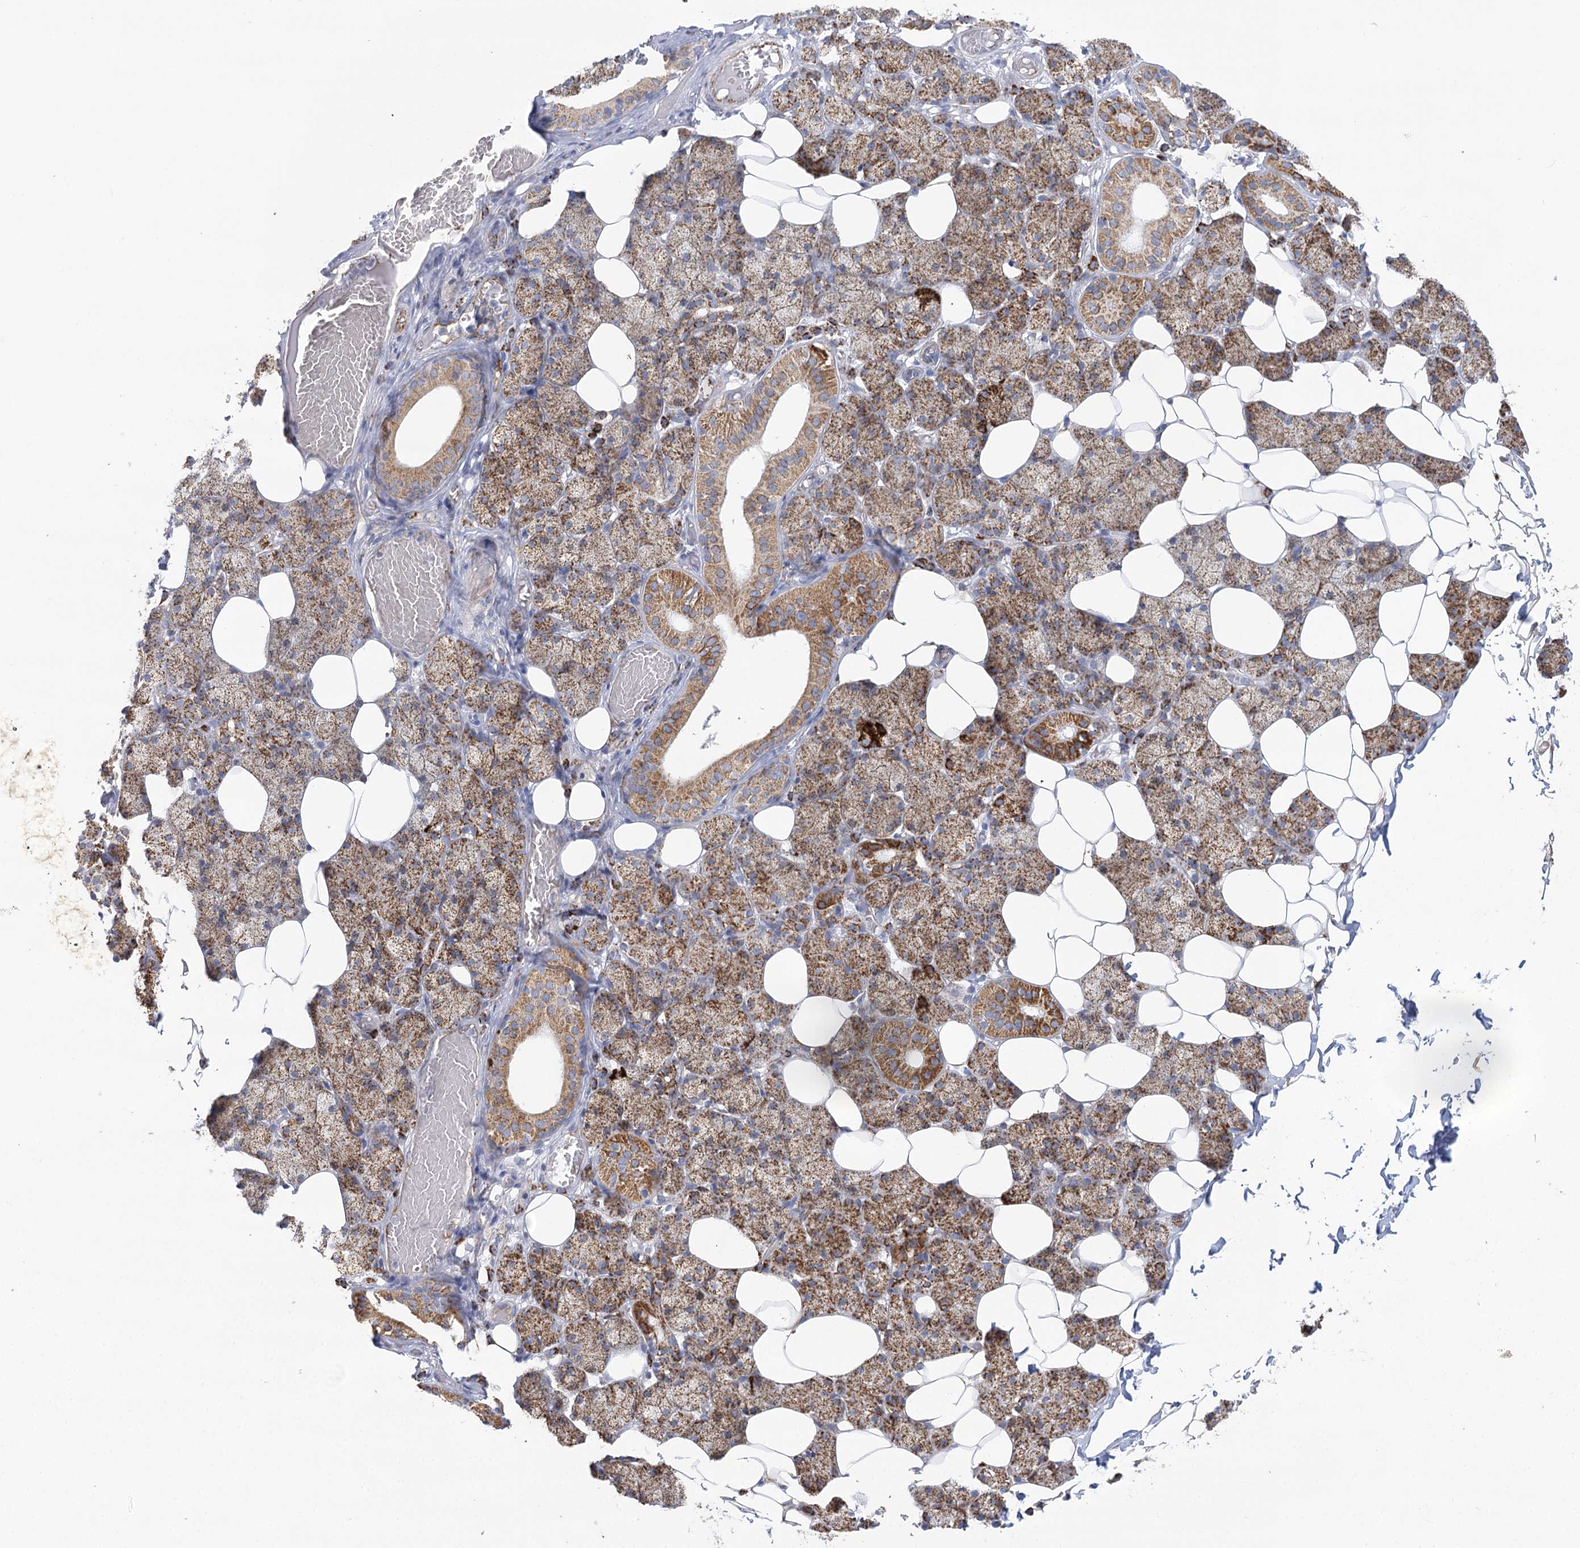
{"staining": {"intensity": "strong", "quantity": "25%-75%", "location": "cytoplasmic/membranous"}, "tissue": "salivary gland", "cell_type": "Glandular cells", "image_type": "normal", "snomed": [{"axis": "morphology", "description": "Normal tissue, NOS"}, {"axis": "topography", "description": "Salivary gland"}], "caption": "Approximately 25%-75% of glandular cells in normal salivary gland show strong cytoplasmic/membranous protein expression as visualized by brown immunohistochemical staining.", "gene": "DHTKD1", "patient": {"sex": "female", "age": 33}}